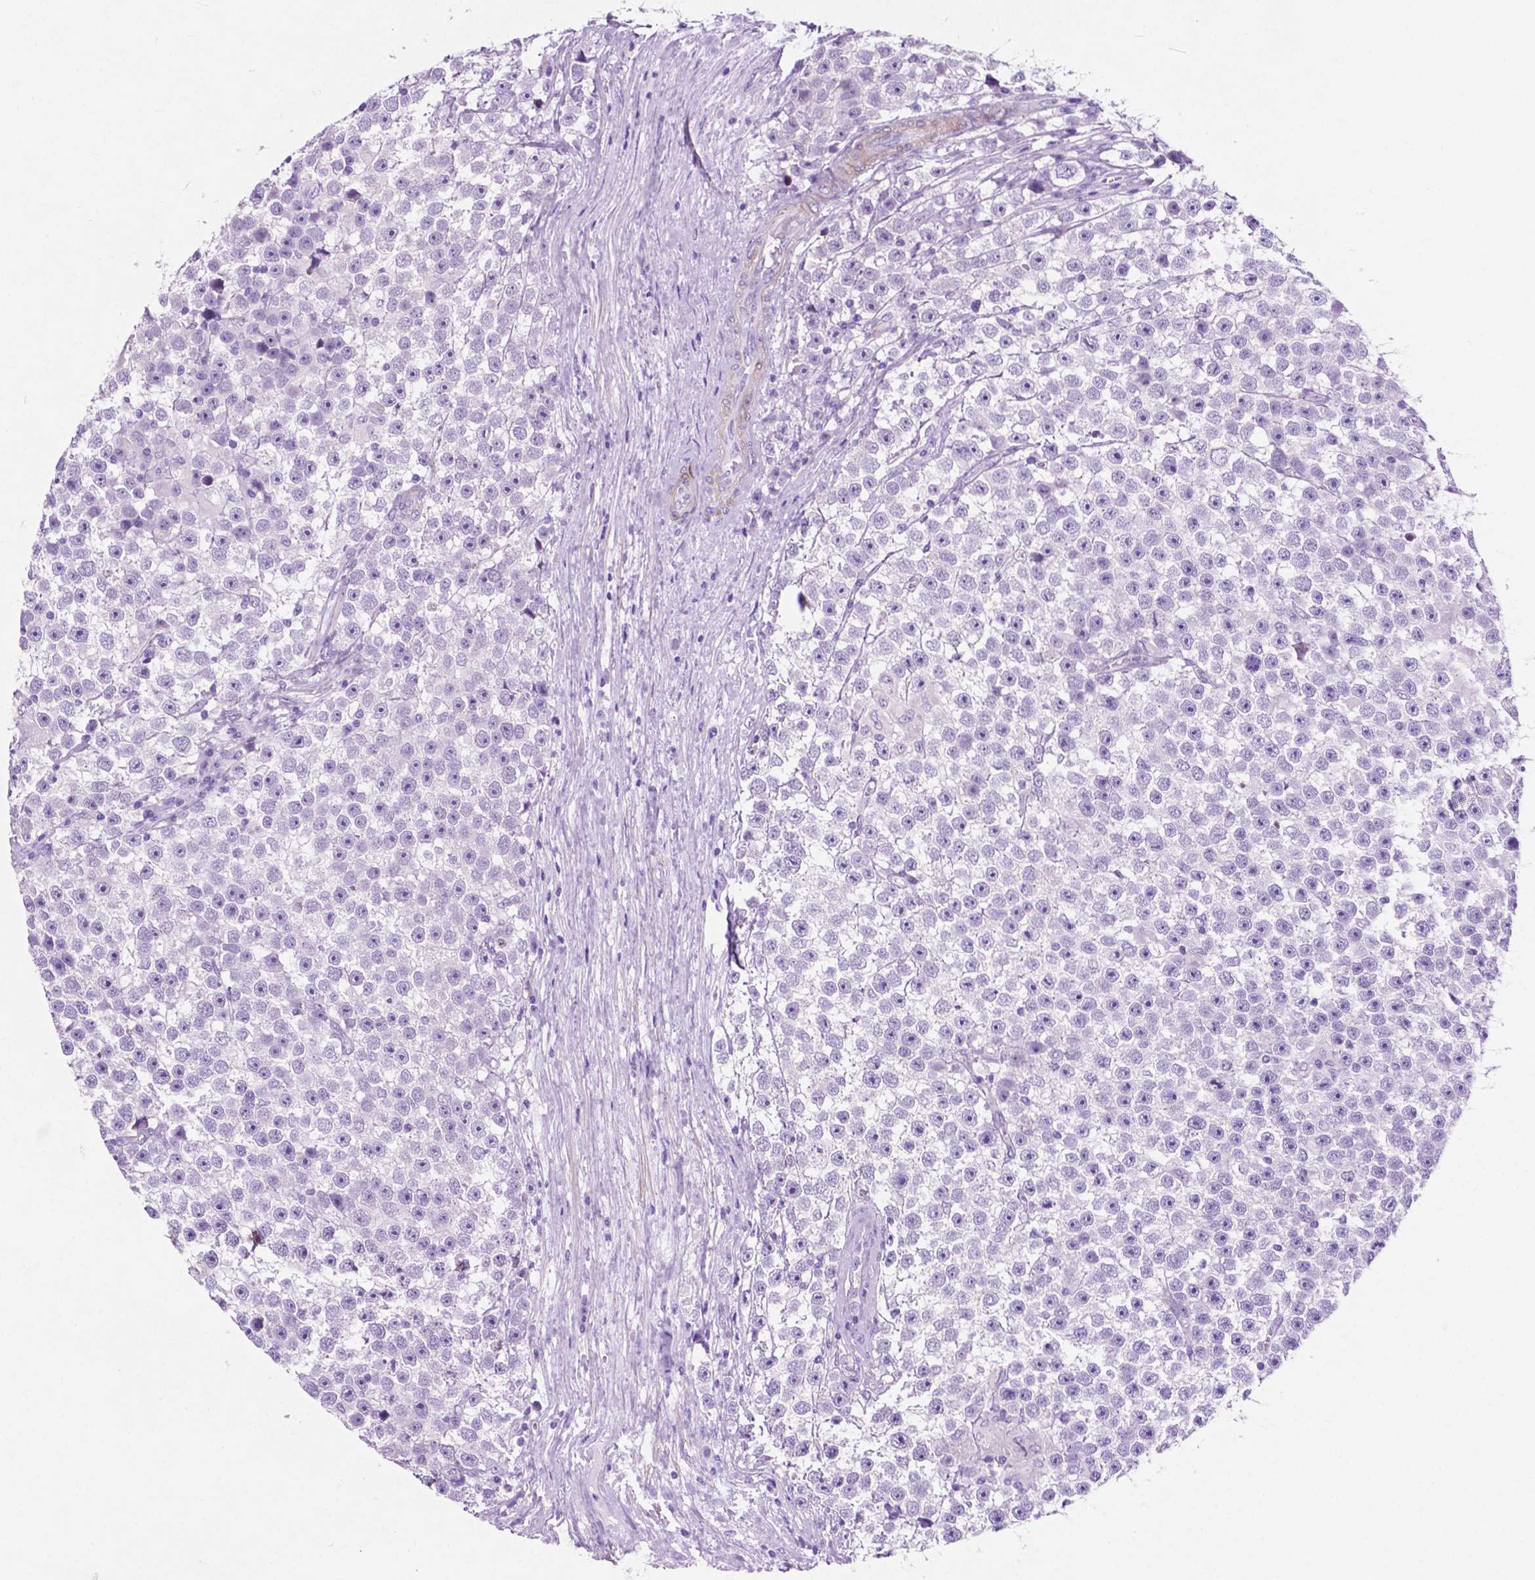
{"staining": {"intensity": "negative", "quantity": "none", "location": "none"}, "tissue": "testis cancer", "cell_type": "Tumor cells", "image_type": "cancer", "snomed": [{"axis": "morphology", "description": "Seminoma, NOS"}, {"axis": "topography", "description": "Testis"}], "caption": "Histopathology image shows no protein positivity in tumor cells of testis seminoma tissue.", "gene": "ASPG", "patient": {"sex": "male", "age": 31}}